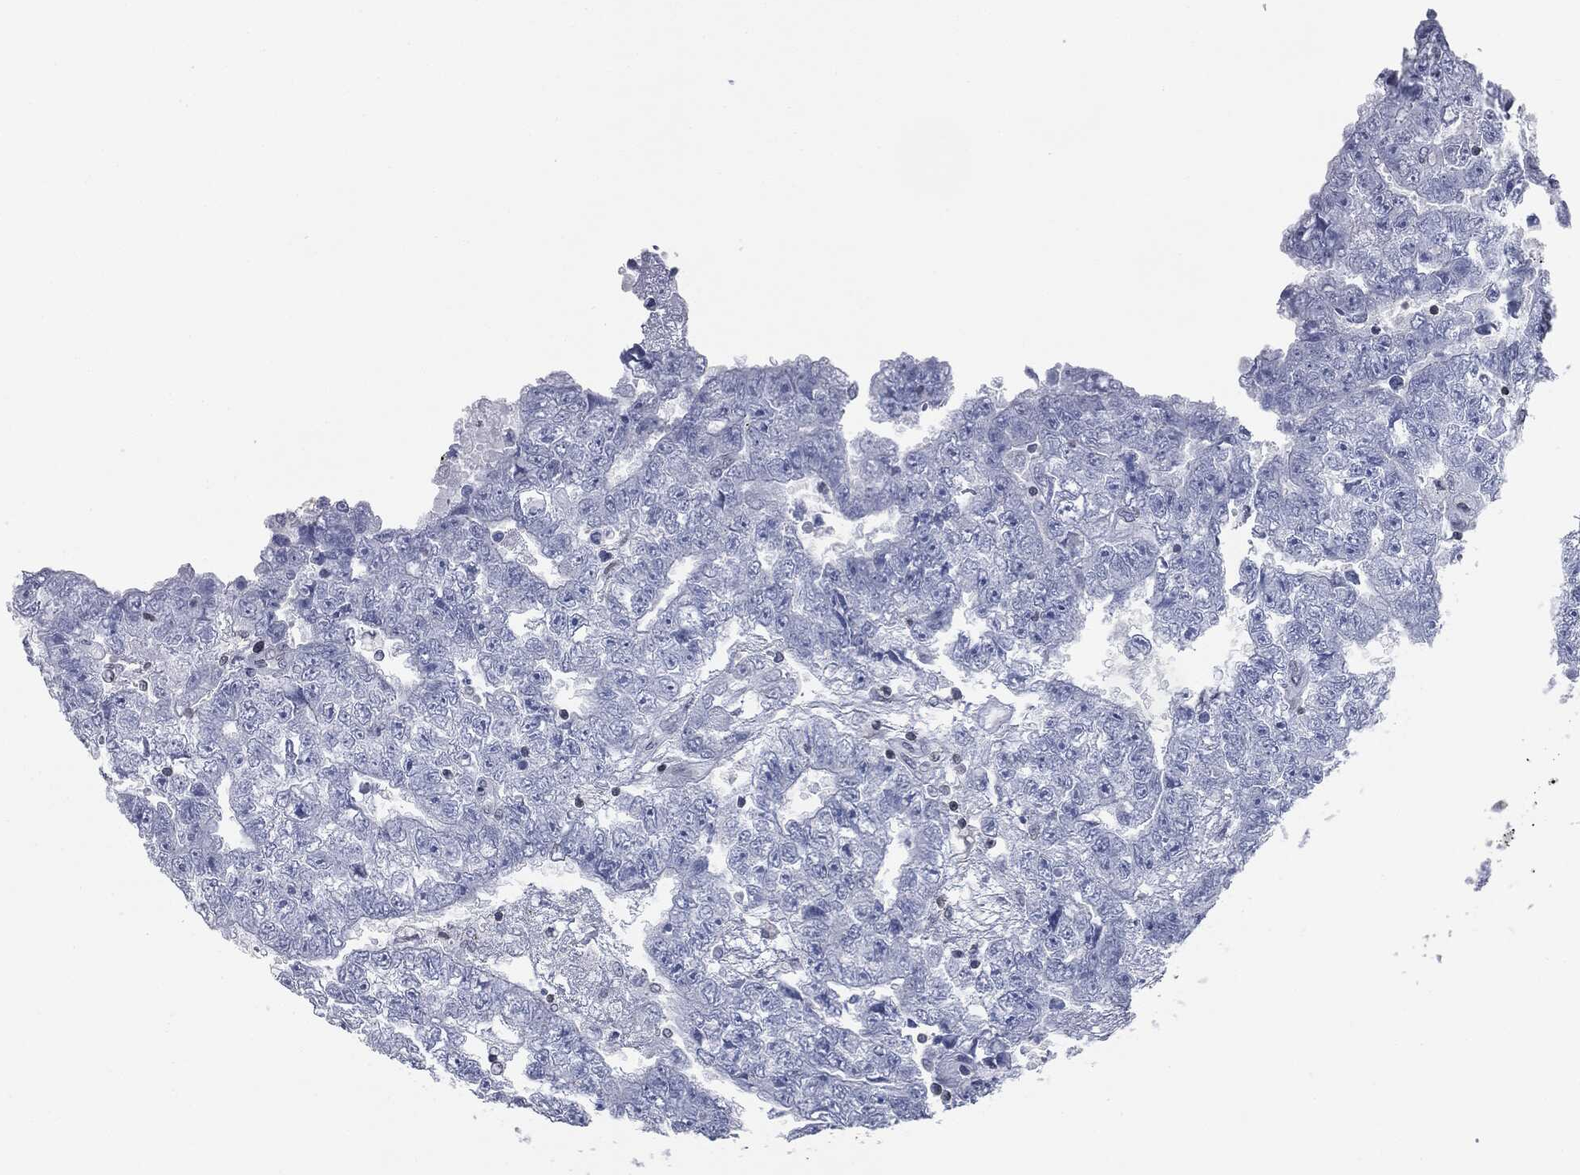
{"staining": {"intensity": "negative", "quantity": "none", "location": "none"}, "tissue": "testis cancer", "cell_type": "Tumor cells", "image_type": "cancer", "snomed": [{"axis": "morphology", "description": "Carcinoma, Embryonal, NOS"}, {"axis": "topography", "description": "Testis"}], "caption": "A high-resolution image shows immunohistochemistry staining of embryonal carcinoma (testis), which displays no significant staining in tumor cells. (Stains: DAB immunohistochemistry with hematoxylin counter stain, Microscopy: brightfield microscopy at high magnification).", "gene": "ALDOB", "patient": {"sex": "male", "age": 25}}